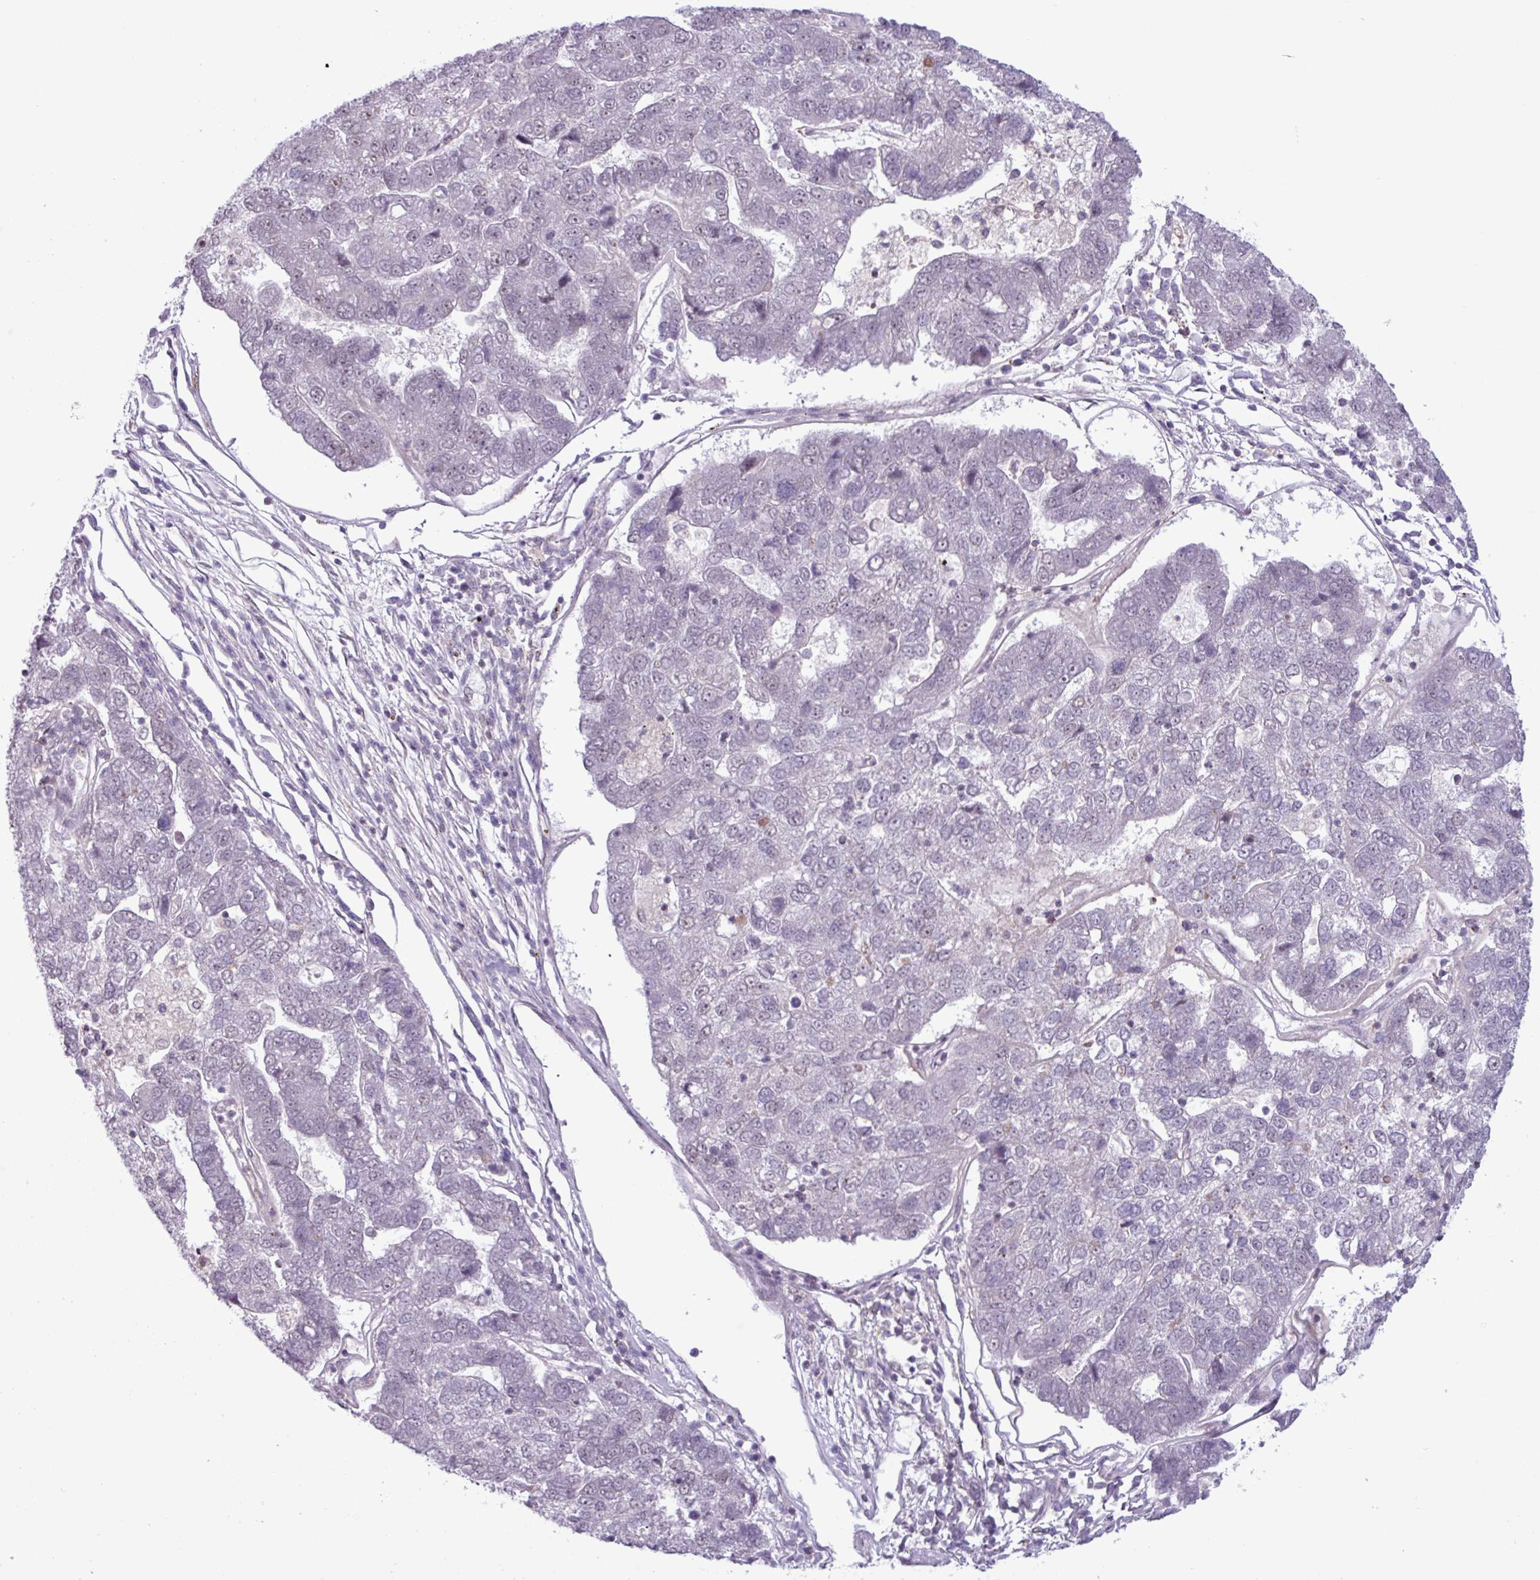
{"staining": {"intensity": "negative", "quantity": "none", "location": "none"}, "tissue": "pancreatic cancer", "cell_type": "Tumor cells", "image_type": "cancer", "snomed": [{"axis": "morphology", "description": "Adenocarcinoma, NOS"}, {"axis": "topography", "description": "Pancreas"}], "caption": "Pancreatic cancer was stained to show a protein in brown. There is no significant staining in tumor cells. Nuclei are stained in blue.", "gene": "NOTCH2", "patient": {"sex": "female", "age": 61}}